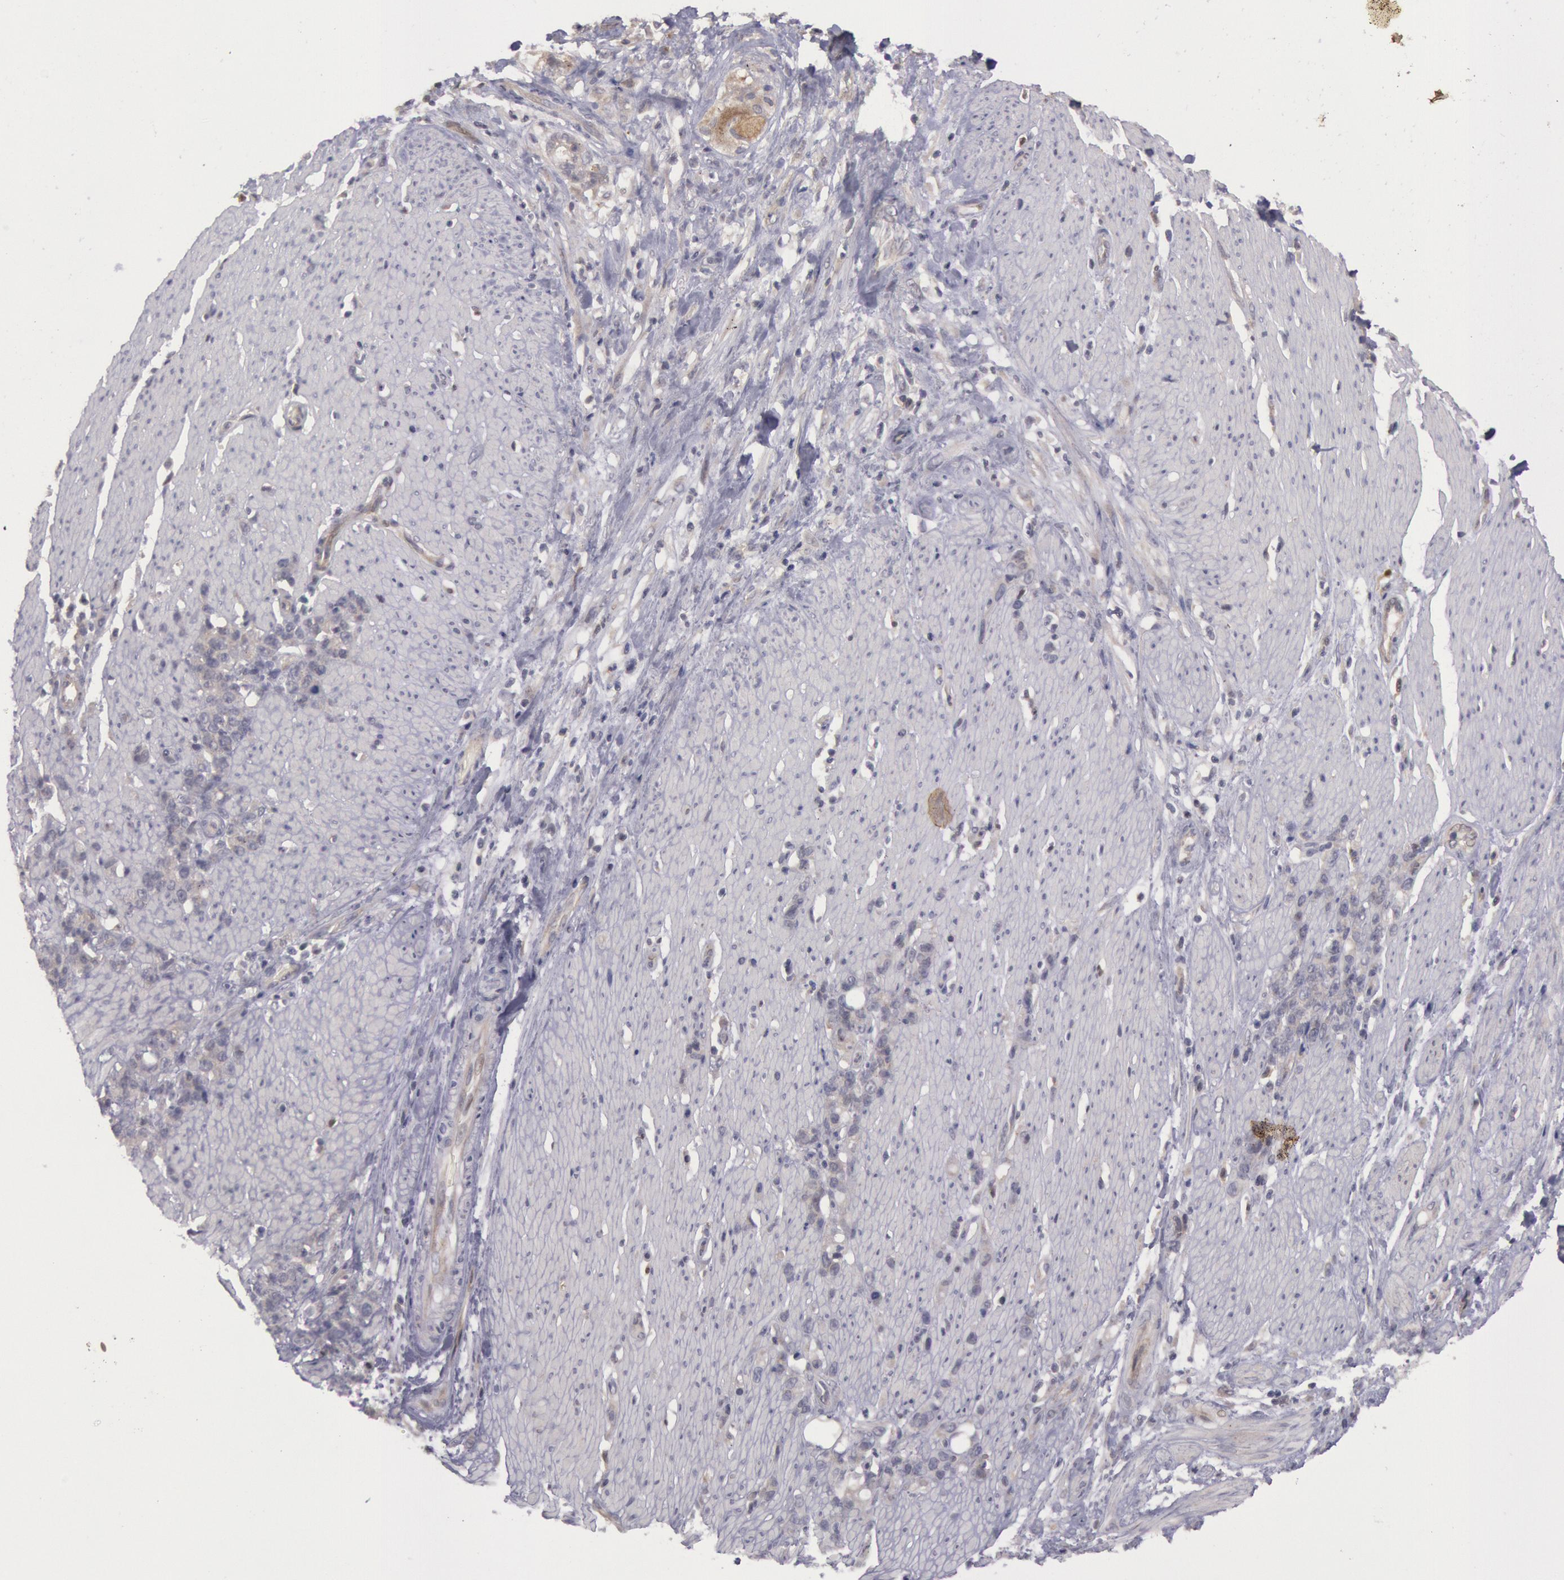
{"staining": {"intensity": "weak", "quantity": "<25%", "location": "cytoplasmic/membranous"}, "tissue": "stomach cancer", "cell_type": "Tumor cells", "image_type": "cancer", "snomed": [{"axis": "morphology", "description": "Adenocarcinoma, NOS"}, {"axis": "topography", "description": "Stomach, lower"}], "caption": "Immunohistochemistry of human adenocarcinoma (stomach) demonstrates no staining in tumor cells. (DAB IHC with hematoxylin counter stain).", "gene": "TRIB2", "patient": {"sex": "male", "age": 88}}